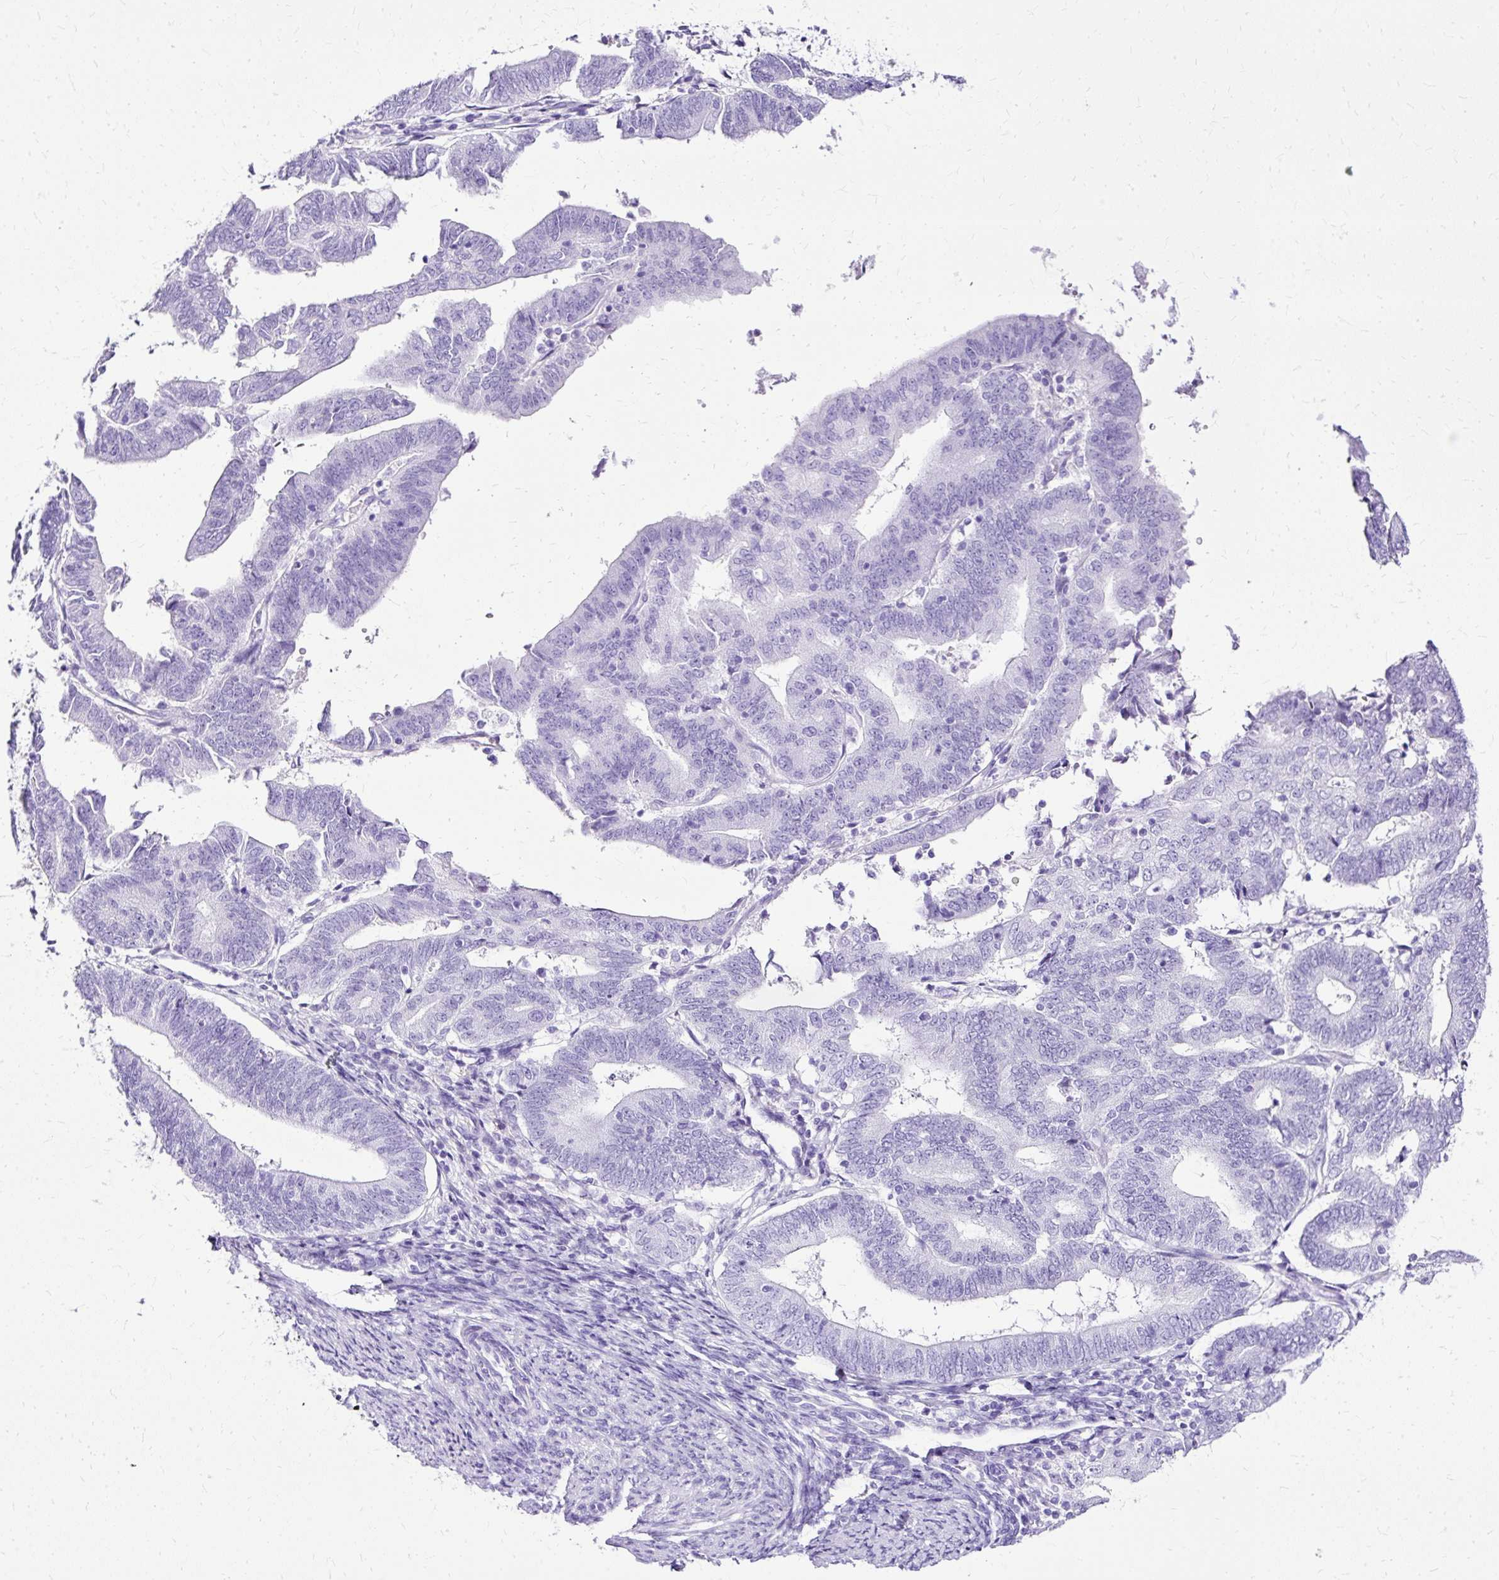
{"staining": {"intensity": "negative", "quantity": "none", "location": "none"}, "tissue": "endometrial cancer", "cell_type": "Tumor cells", "image_type": "cancer", "snomed": [{"axis": "morphology", "description": "Adenocarcinoma, NOS"}, {"axis": "topography", "description": "Endometrium"}], "caption": "Photomicrograph shows no significant protein positivity in tumor cells of endometrial adenocarcinoma.", "gene": "SLC8A2", "patient": {"sex": "female", "age": 70}}